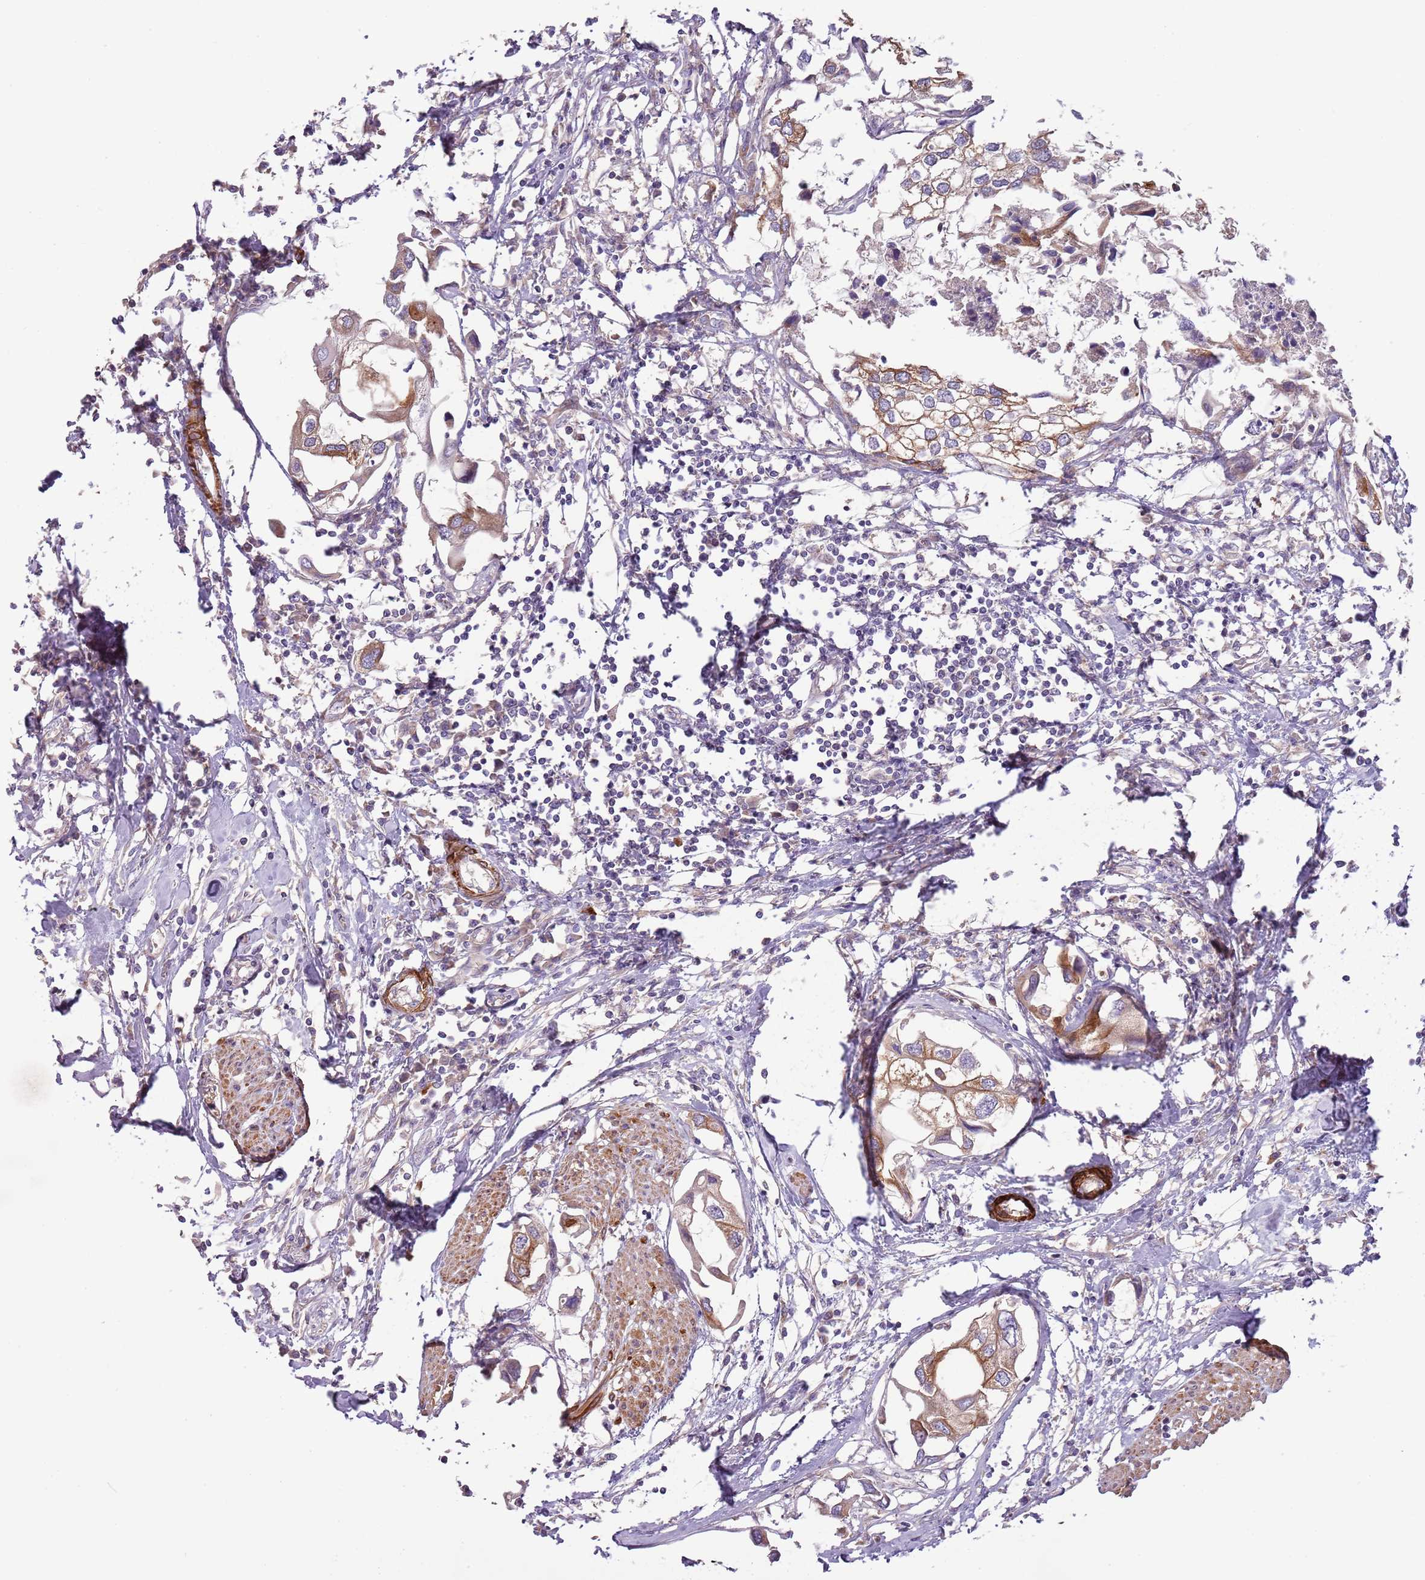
{"staining": {"intensity": "weak", "quantity": ">75%", "location": "cytoplasmic/membranous"}, "tissue": "urothelial cancer", "cell_type": "Tumor cells", "image_type": "cancer", "snomed": [{"axis": "morphology", "description": "Urothelial carcinoma, High grade"}, {"axis": "topography", "description": "Urinary bladder"}], "caption": "Protein expression analysis of human urothelial carcinoma (high-grade) reveals weak cytoplasmic/membranous staining in about >75% of tumor cells.", "gene": "RNF128", "patient": {"sex": "male", "age": 64}}